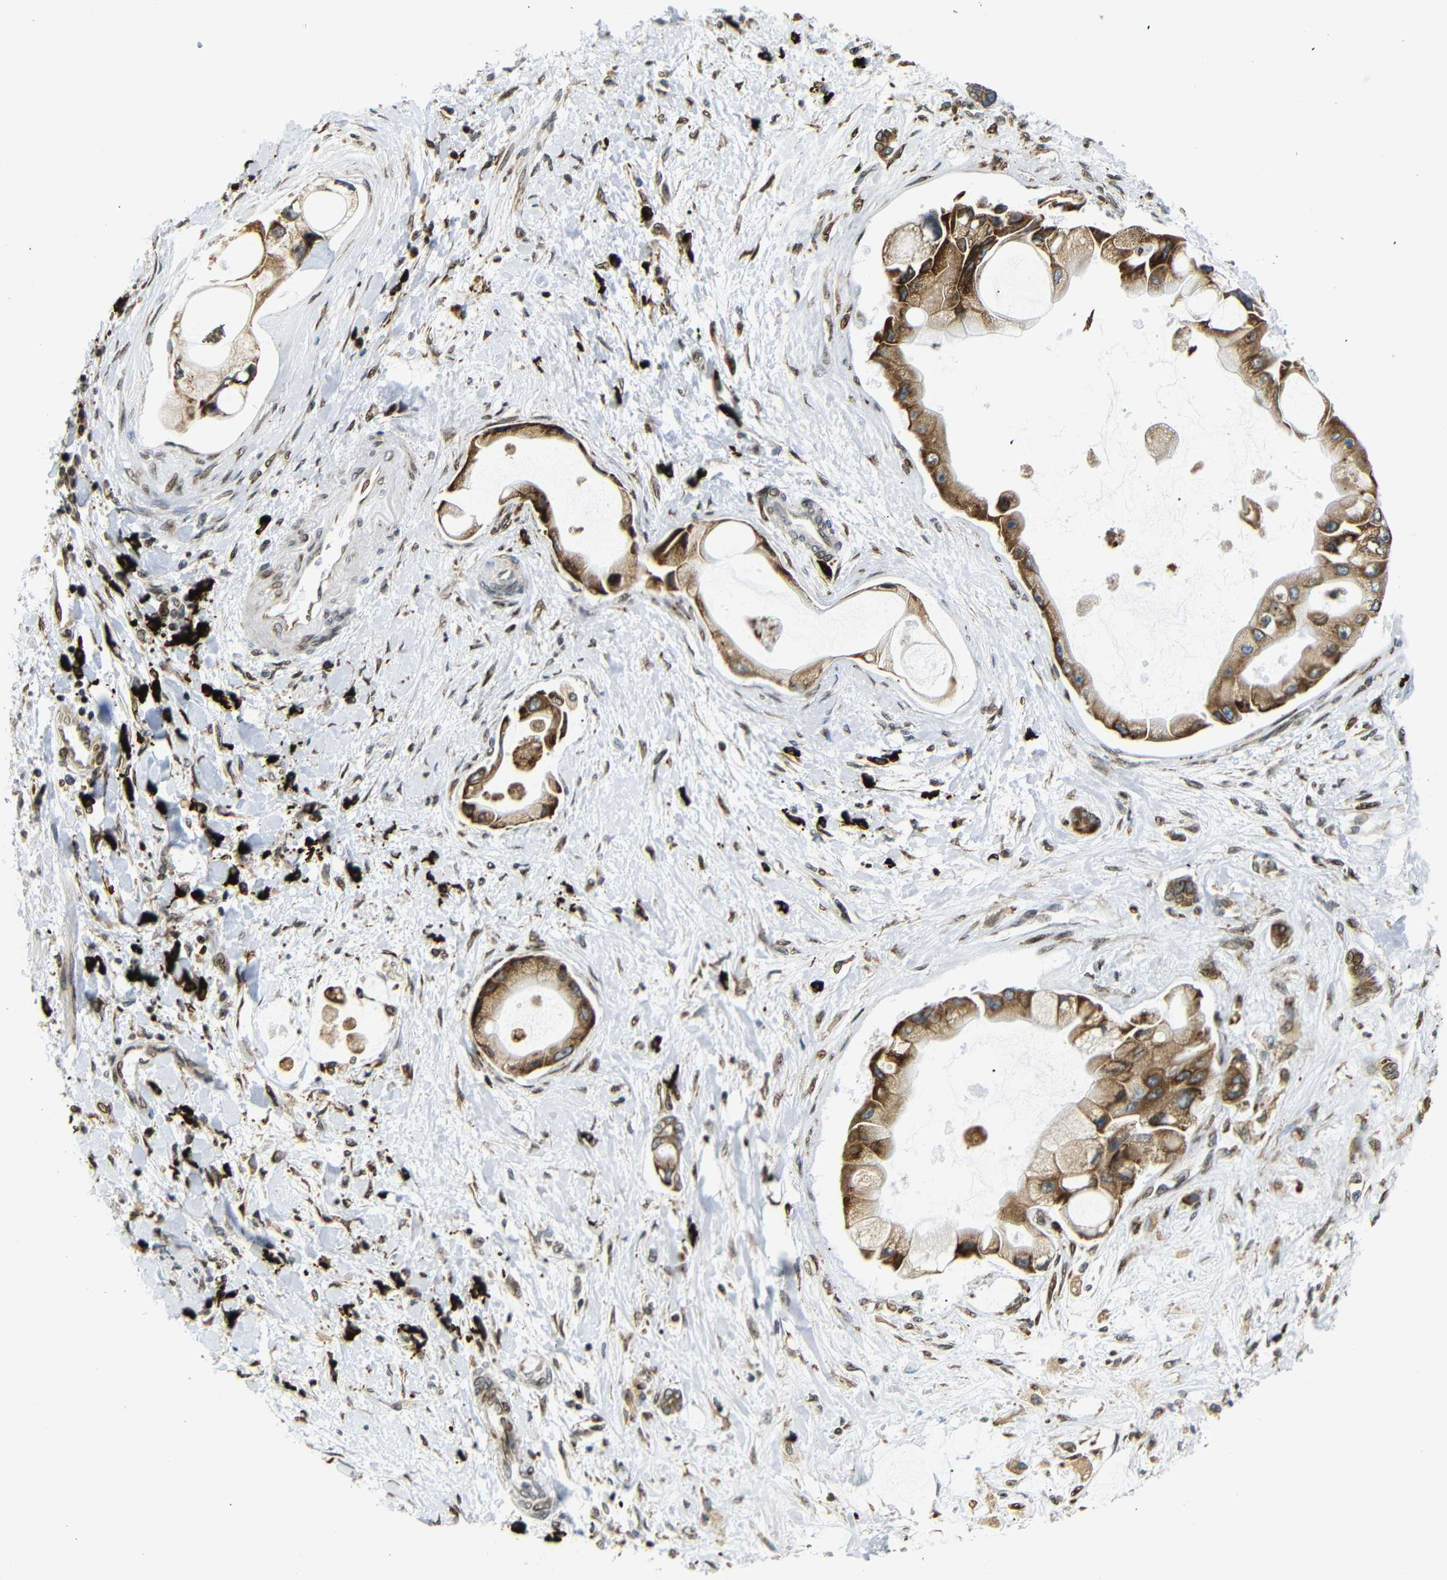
{"staining": {"intensity": "moderate", "quantity": ">75%", "location": "cytoplasmic/membranous"}, "tissue": "liver cancer", "cell_type": "Tumor cells", "image_type": "cancer", "snomed": [{"axis": "morphology", "description": "Cholangiocarcinoma"}, {"axis": "topography", "description": "Liver"}], "caption": "Immunohistochemistry of liver cancer reveals medium levels of moderate cytoplasmic/membranous expression in about >75% of tumor cells. (DAB (3,3'-diaminobenzidine) IHC with brightfield microscopy, high magnification).", "gene": "SPCS2", "patient": {"sex": "male", "age": 50}}